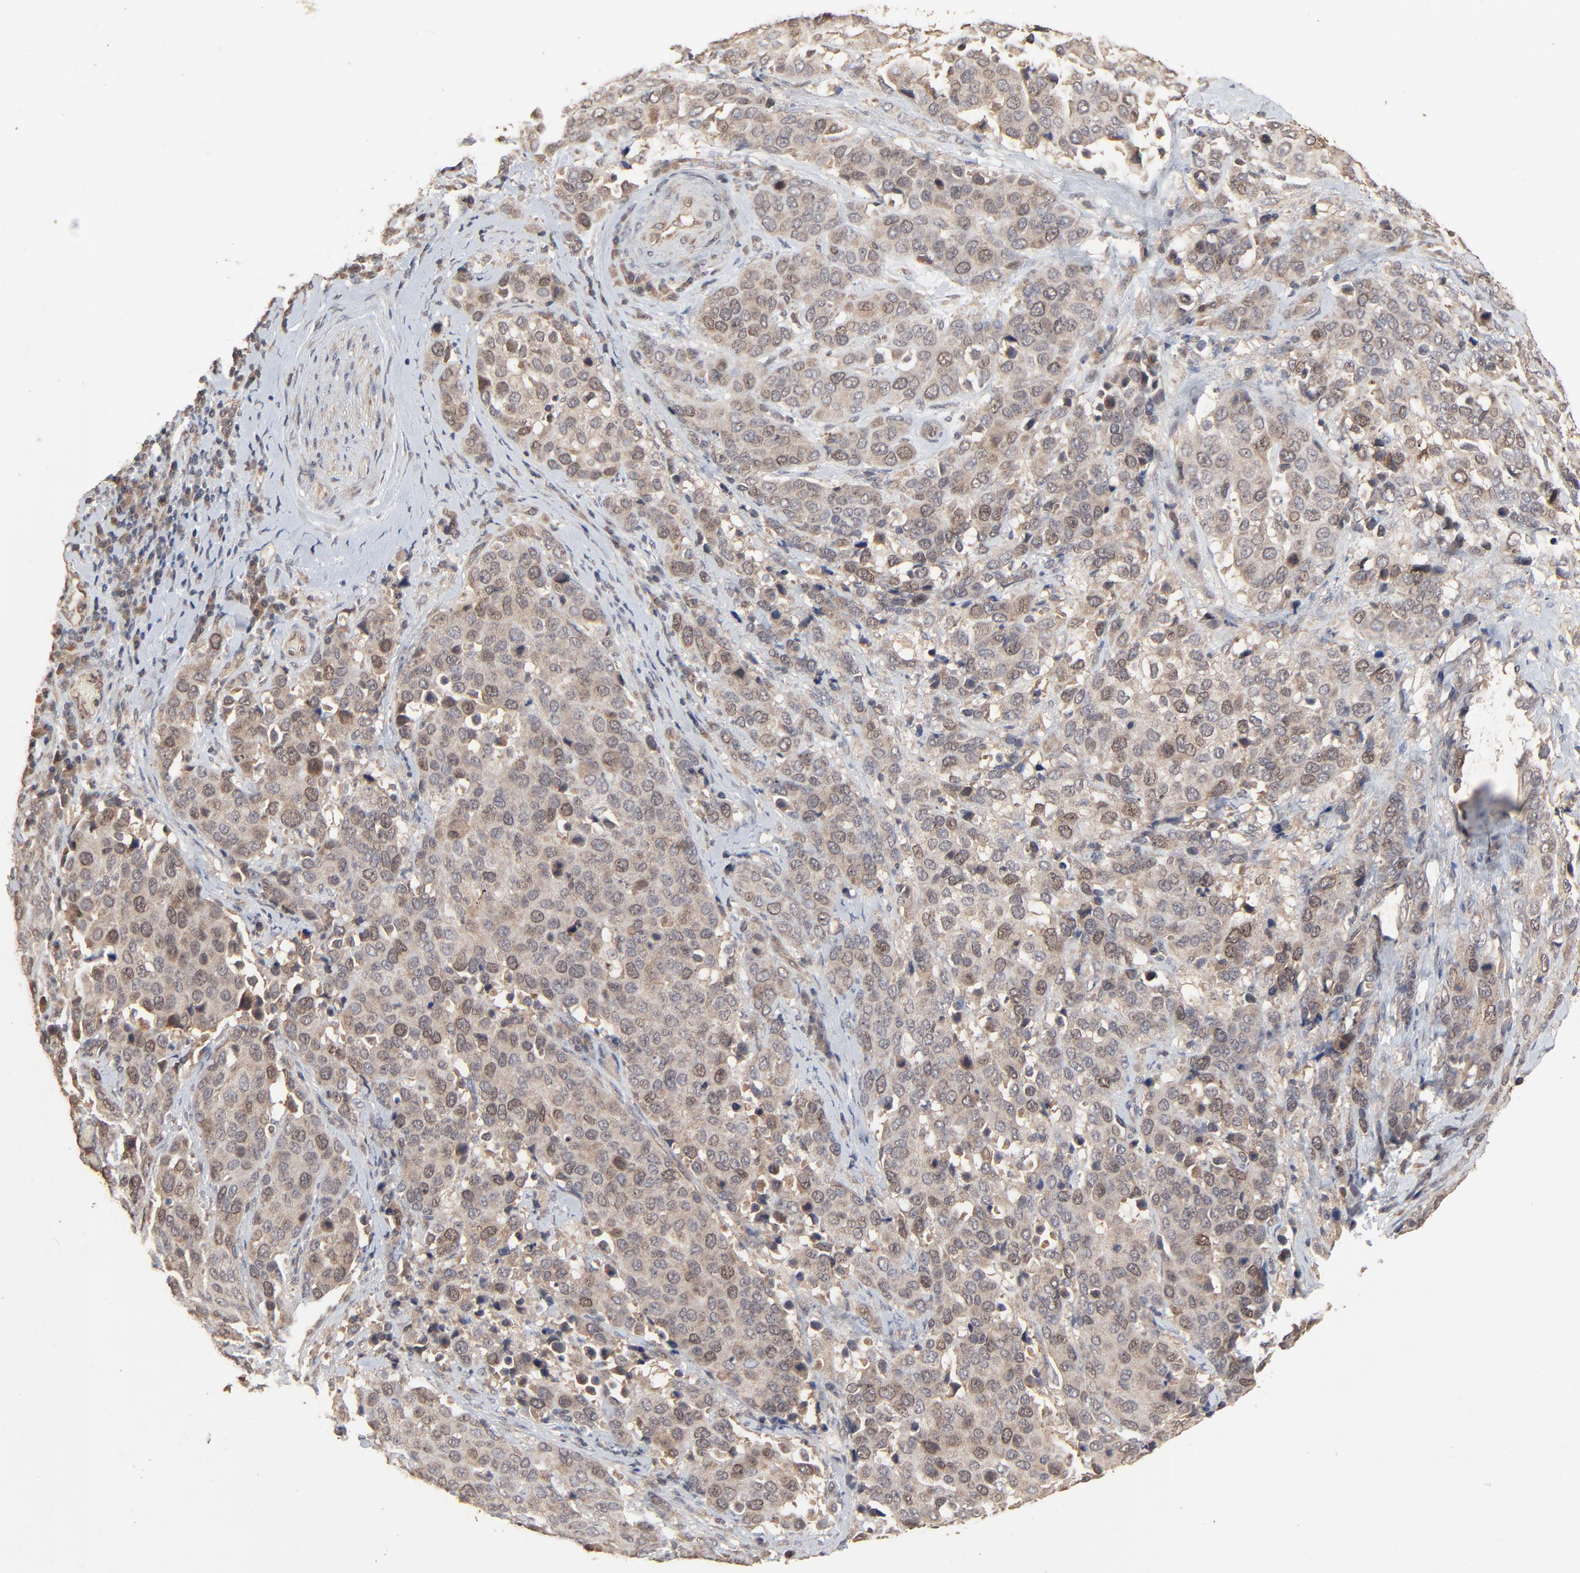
{"staining": {"intensity": "weak", "quantity": ">75%", "location": "cytoplasmic/membranous,nuclear"}, "tissue": "cervical cancer", "cell_type": "Tumor cells", "image_type": "cancer", "snomed": [{"axis": "morphology", "description": "Squamous cell carcinoma, NOS"}, {"axis": "topography", "description": "Cervix"}], "caption": "An image of cervical cancer (squamous cell carcinoma) stained for a protein exhibits weak cytoplasmic/membranous and nuclear brown staining in tumor cells. Using DAB (brown) and hematoxylin (blue) stains, captured at high magnification using brightfield microscopy.", "gene": "FAM227A", "patient": {"sex": "female", "age": 54}}